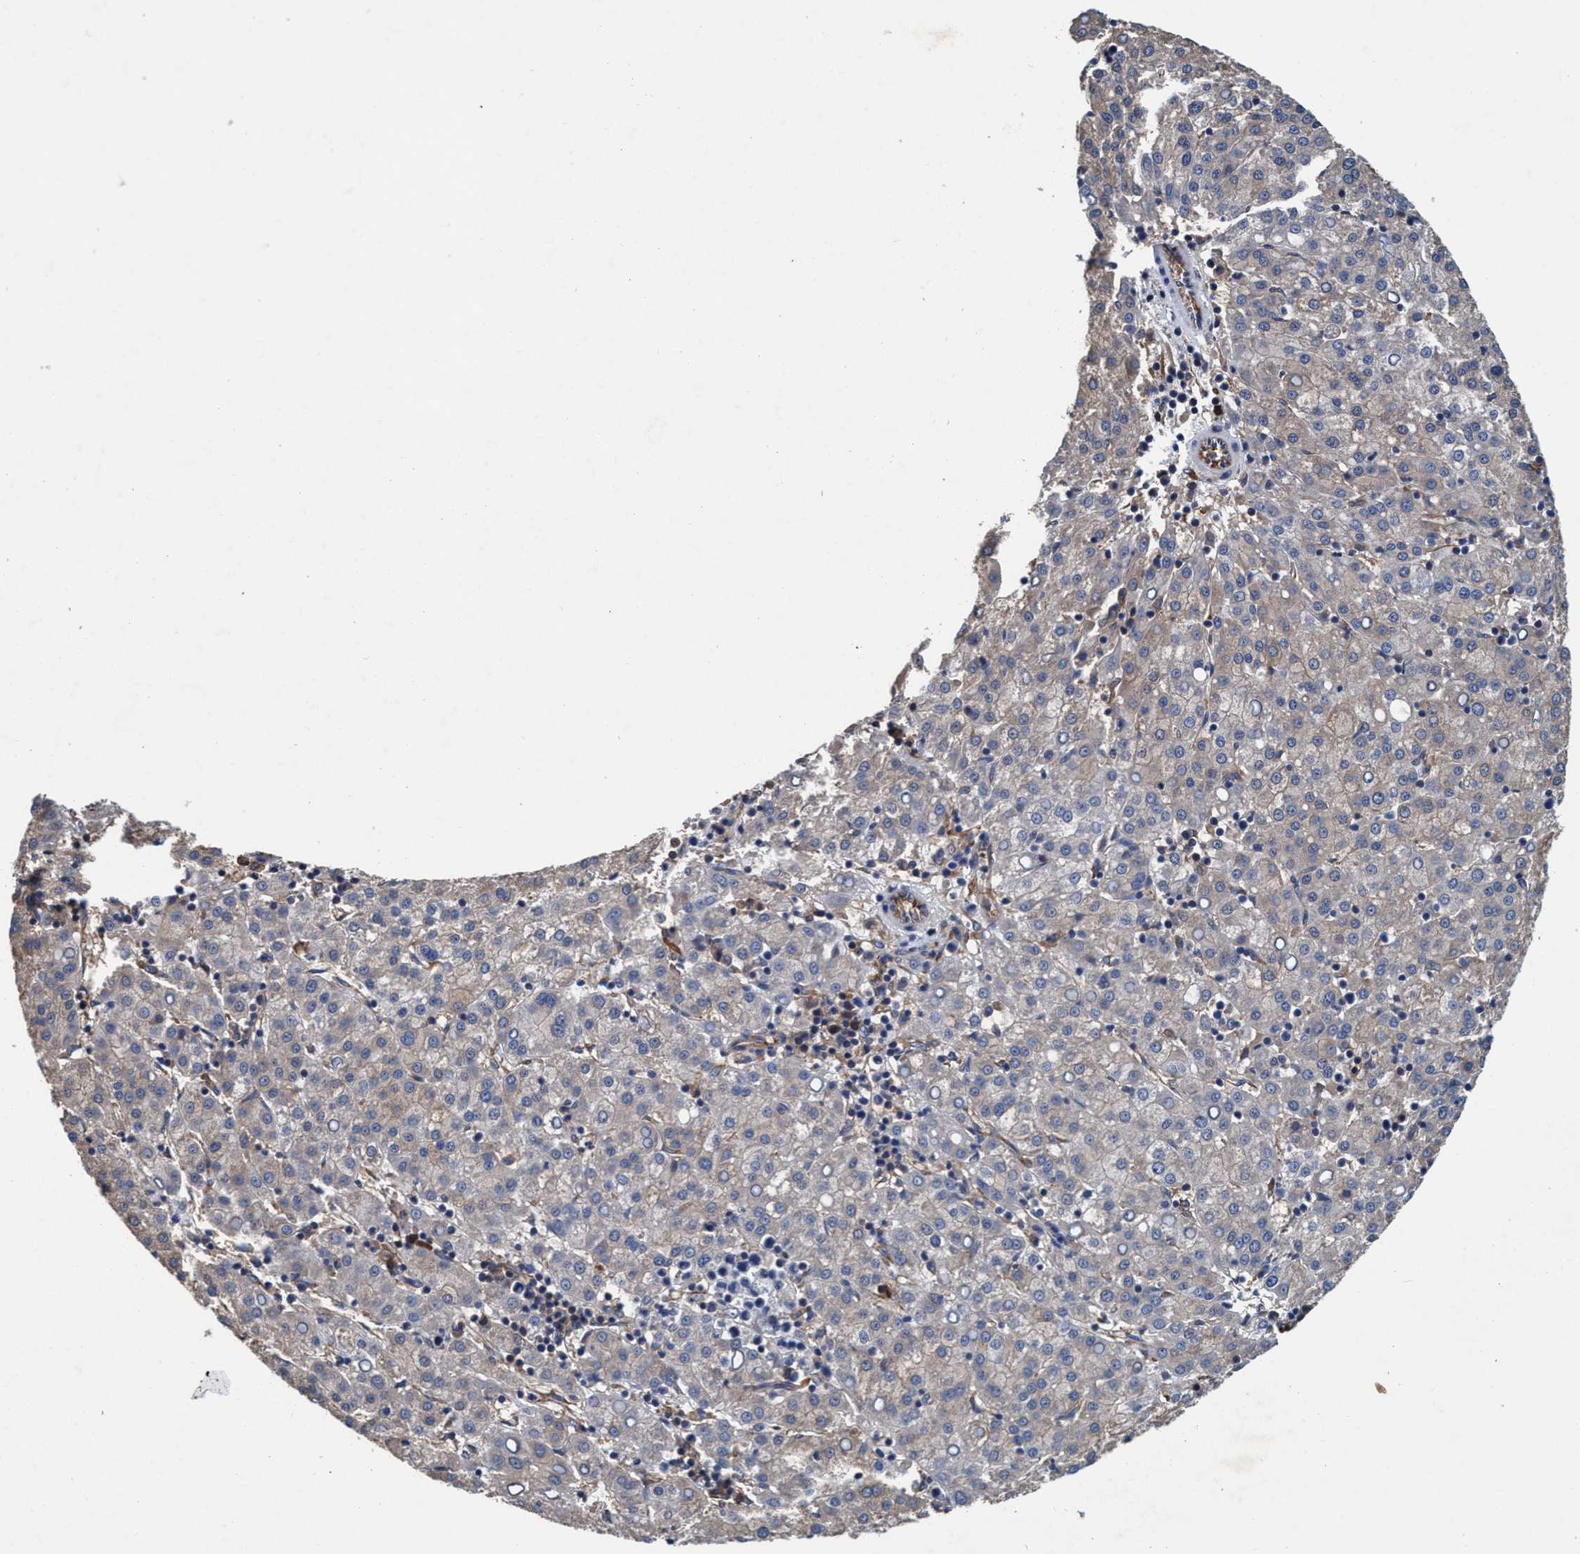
{"staining": {"intensity": "weak", "quantity": "<25%", "location": "cytoplasmic/membranous"}, "tissue": "liver cancer", "cell_type": "Tumor cells", "image_type": "cancer", "snomed": [{"axis": "morphology", "description": "Carcinoma, Hepatocellular, NOS"}, {"axis": "topography", "description": "Liver"}], "caption": "IHC photomicrograph of human liver cancer stained for a protein (brown), which demonstrates no expression in tumor cells. Brightfield microscopy of immunohistochemistry (IHC) stained with DAB (3,3'-diaminobenzidine) (brown) and hematoxylin (blue), captured at high magnification.", "gene": "ENDOG", "patient": {"sex": "female", "age": 58}}